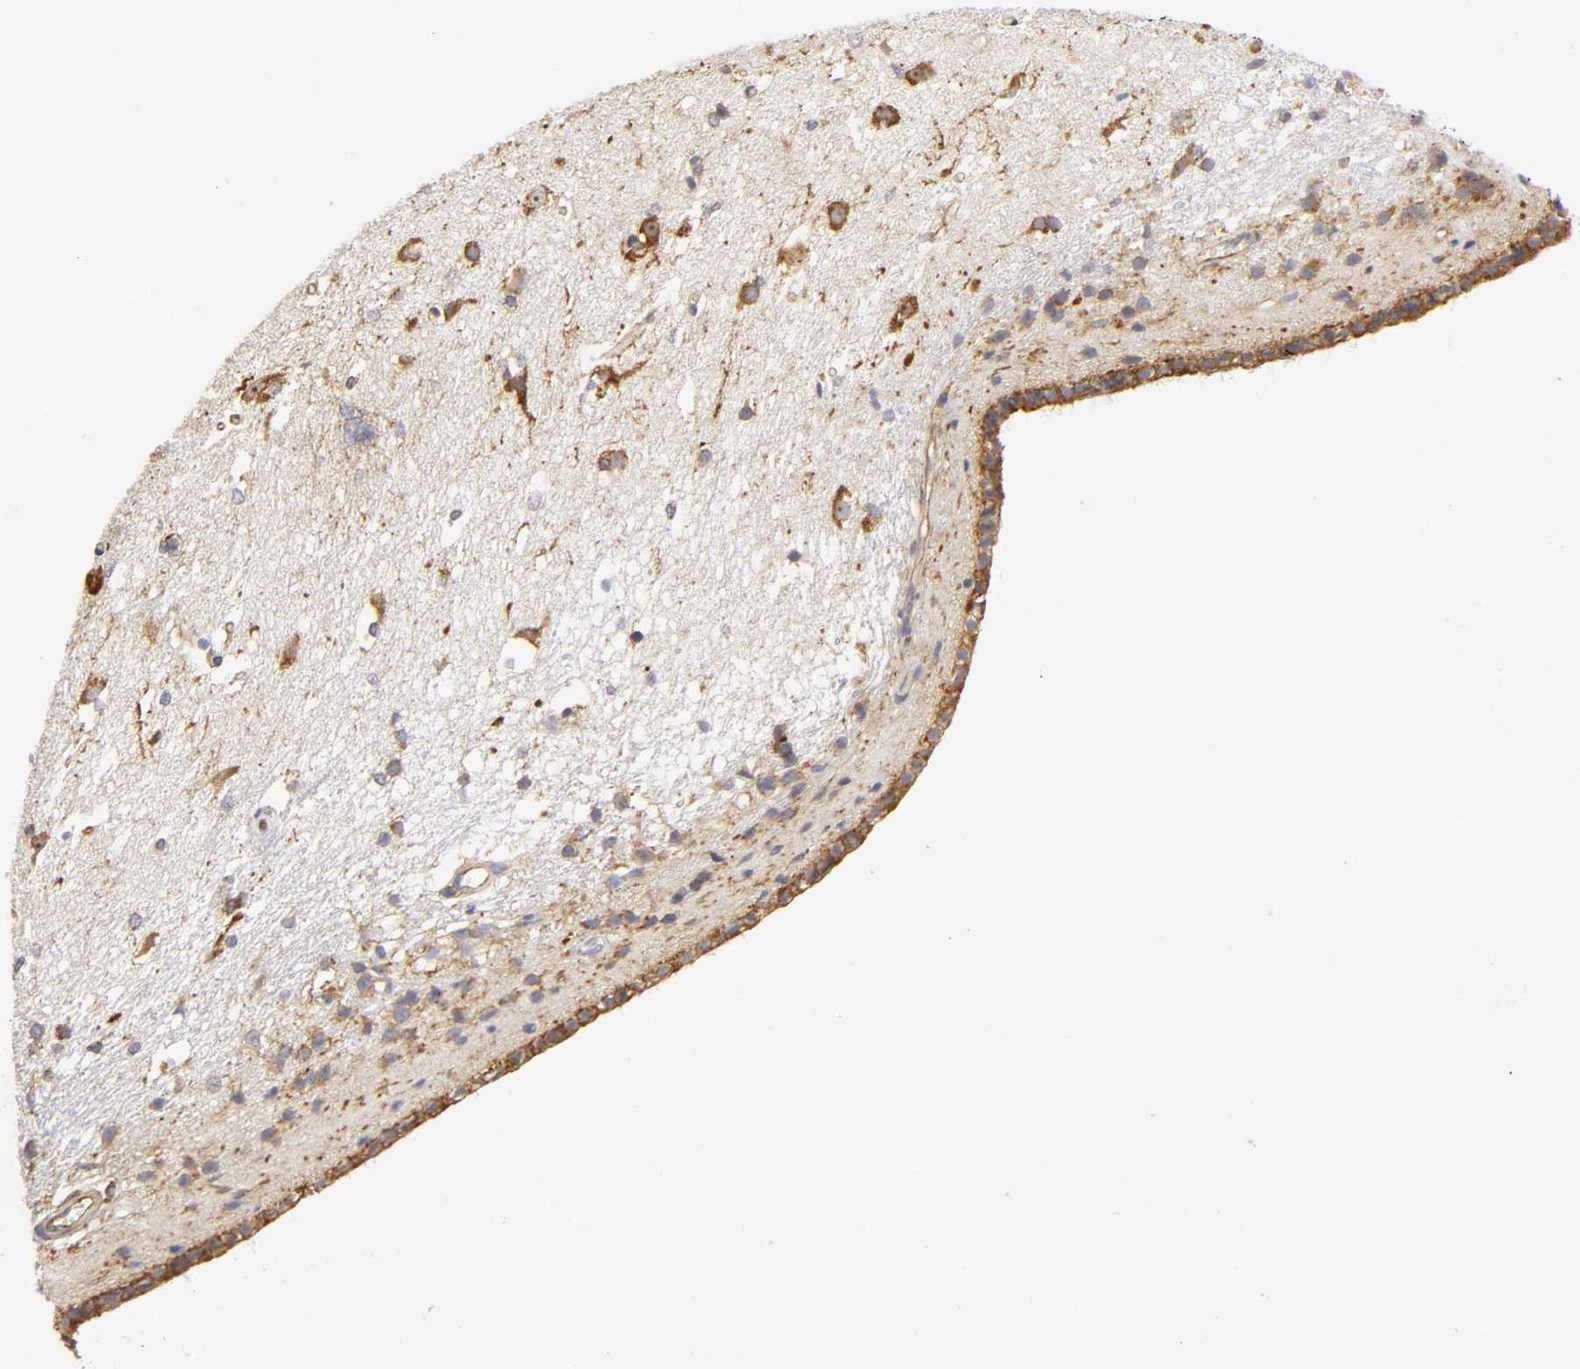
{"staining": {"intensity": "moderate", "quantity": ">75%", "location": "cytoplasmic/membranous"}, "tissue": "caudate", "cell_type": "Glial cells", "image_type": "normal", "snomed": [{"axis": "morphology", "description": "Normal tissue, NOS"}, {"axis": "topography", "description": "Lateral ventricle wall"}], "caption": "High-magnification brightfield microscopy of normal caudate stained with DAB (brown) and counterstained with hematoxylin (blue). glial cells exhibit moderate cytoplasmic/membranous staining is seen in approximately>75% of cells.", "gene": "RPL14", "patient": {"sex": "female", "age": 19}}